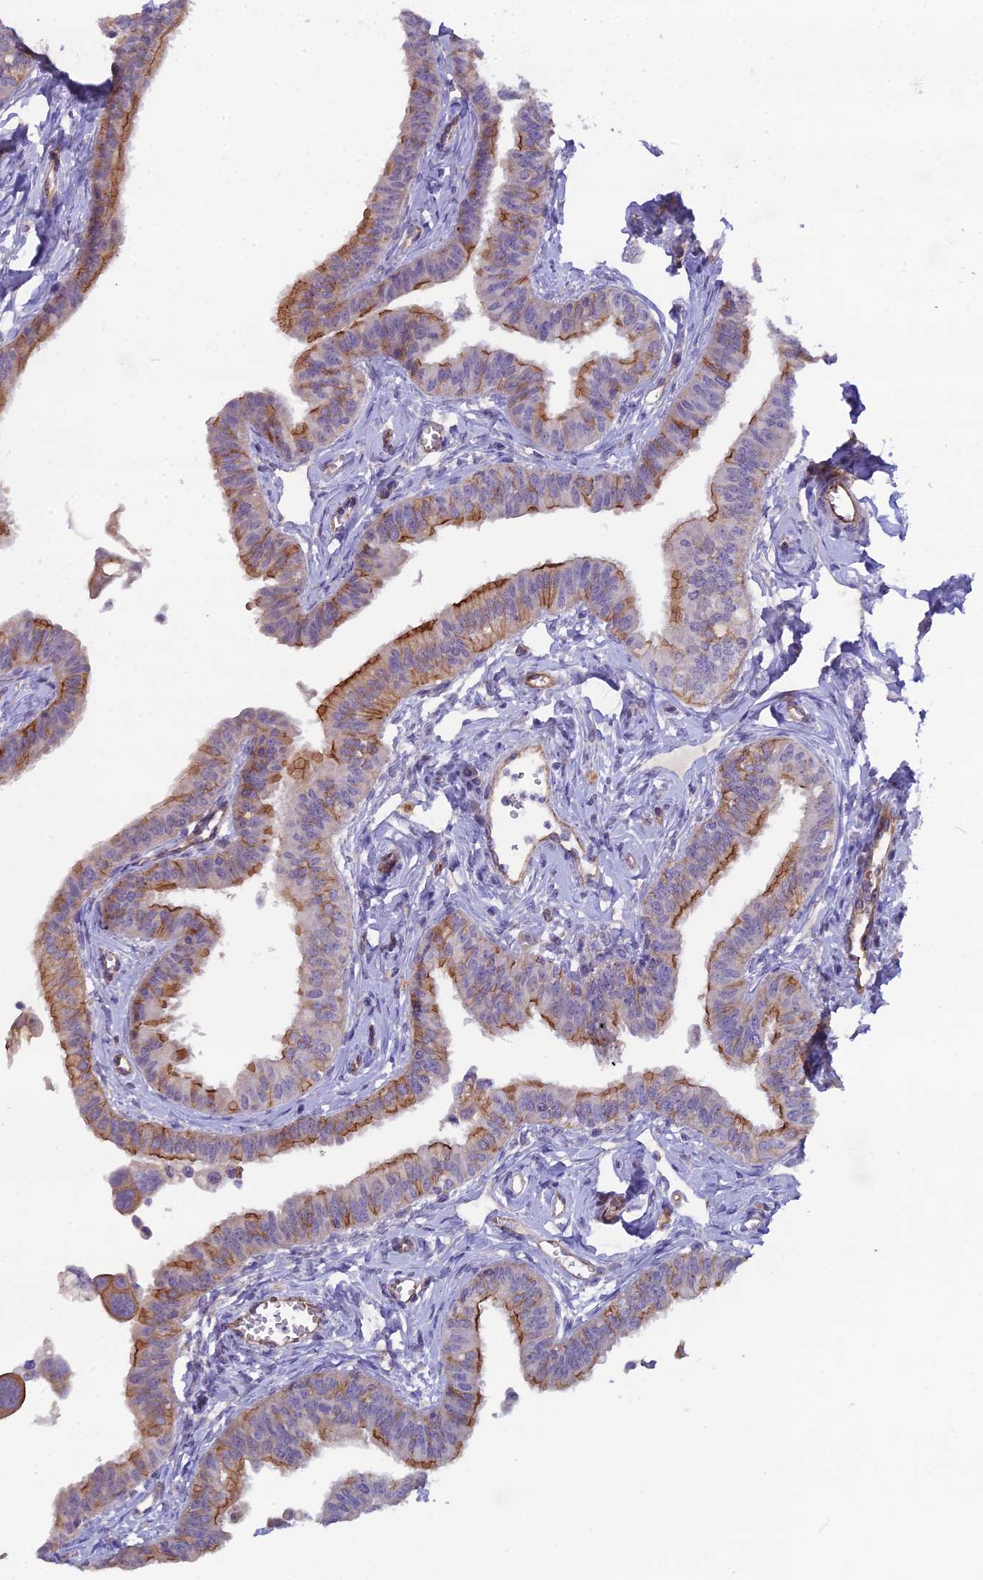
{"staining": {"intensity": "moderate", "quantity": "25%-75%", "location": "cytoplasmic/membranous"}, "tissue": "fallopian tube", "cell_type": "Glandular cells", "image_type": "normal", "snomed": [{"axis": "morphology", "description": "Normal tissue, NOS"}, {"axis": "morphology", "description": "Carcinoma, NOS"}, {"axis": "topography", "description": "Fallopian tube"}, {"axis": "topography", "description": "Ovary"}], "caption": "About 25%-75% of glandular cells in benign human fallopian tube display moderate cytoplasmic/membranous protein staining as visualized by brown immunohistochemical staining.", "gene": "CFAP47", "patient": {"sex": "female", "age": 59}}